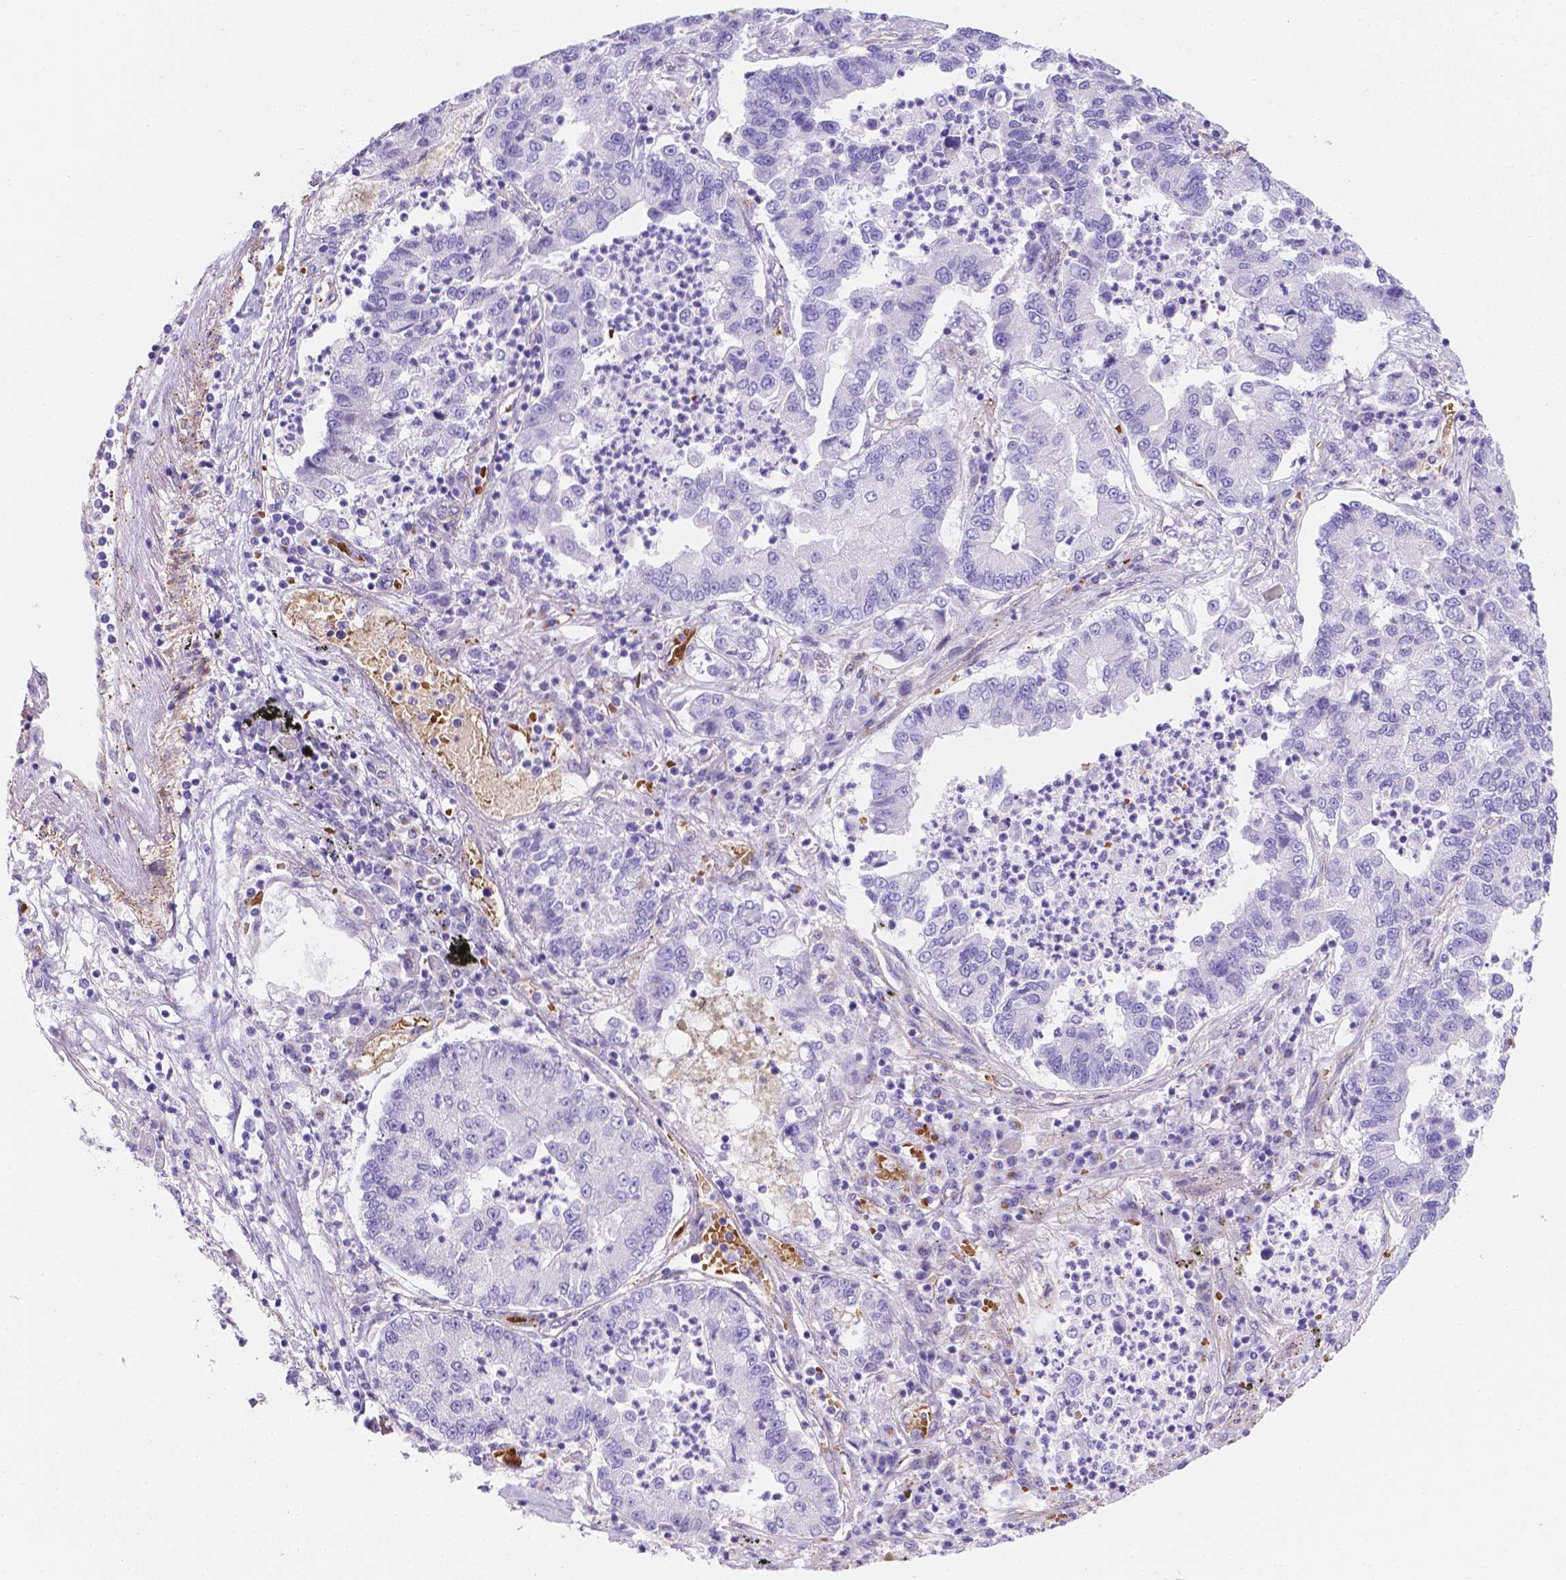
{"staining": {"intensity": "negative", "quantity": "none", "location": "none"}, "tissue": "lung cancer", "cell_type": "Tumor cells", "image_type": "cancer", "snomed": [{"axis": "morphology", "description": "Adenocarcinoma, NOS"}, {"axis": "topography", "description": "Lung"}], "caption": "High power microscopy micrograph of an immunohistochemistry (IHC) micrograph of lung adenocarcinoma, revealing no significant expression in tumor cells.", "gene": "SLC40A1", "patient": {"sex": "female", "age": 57}}